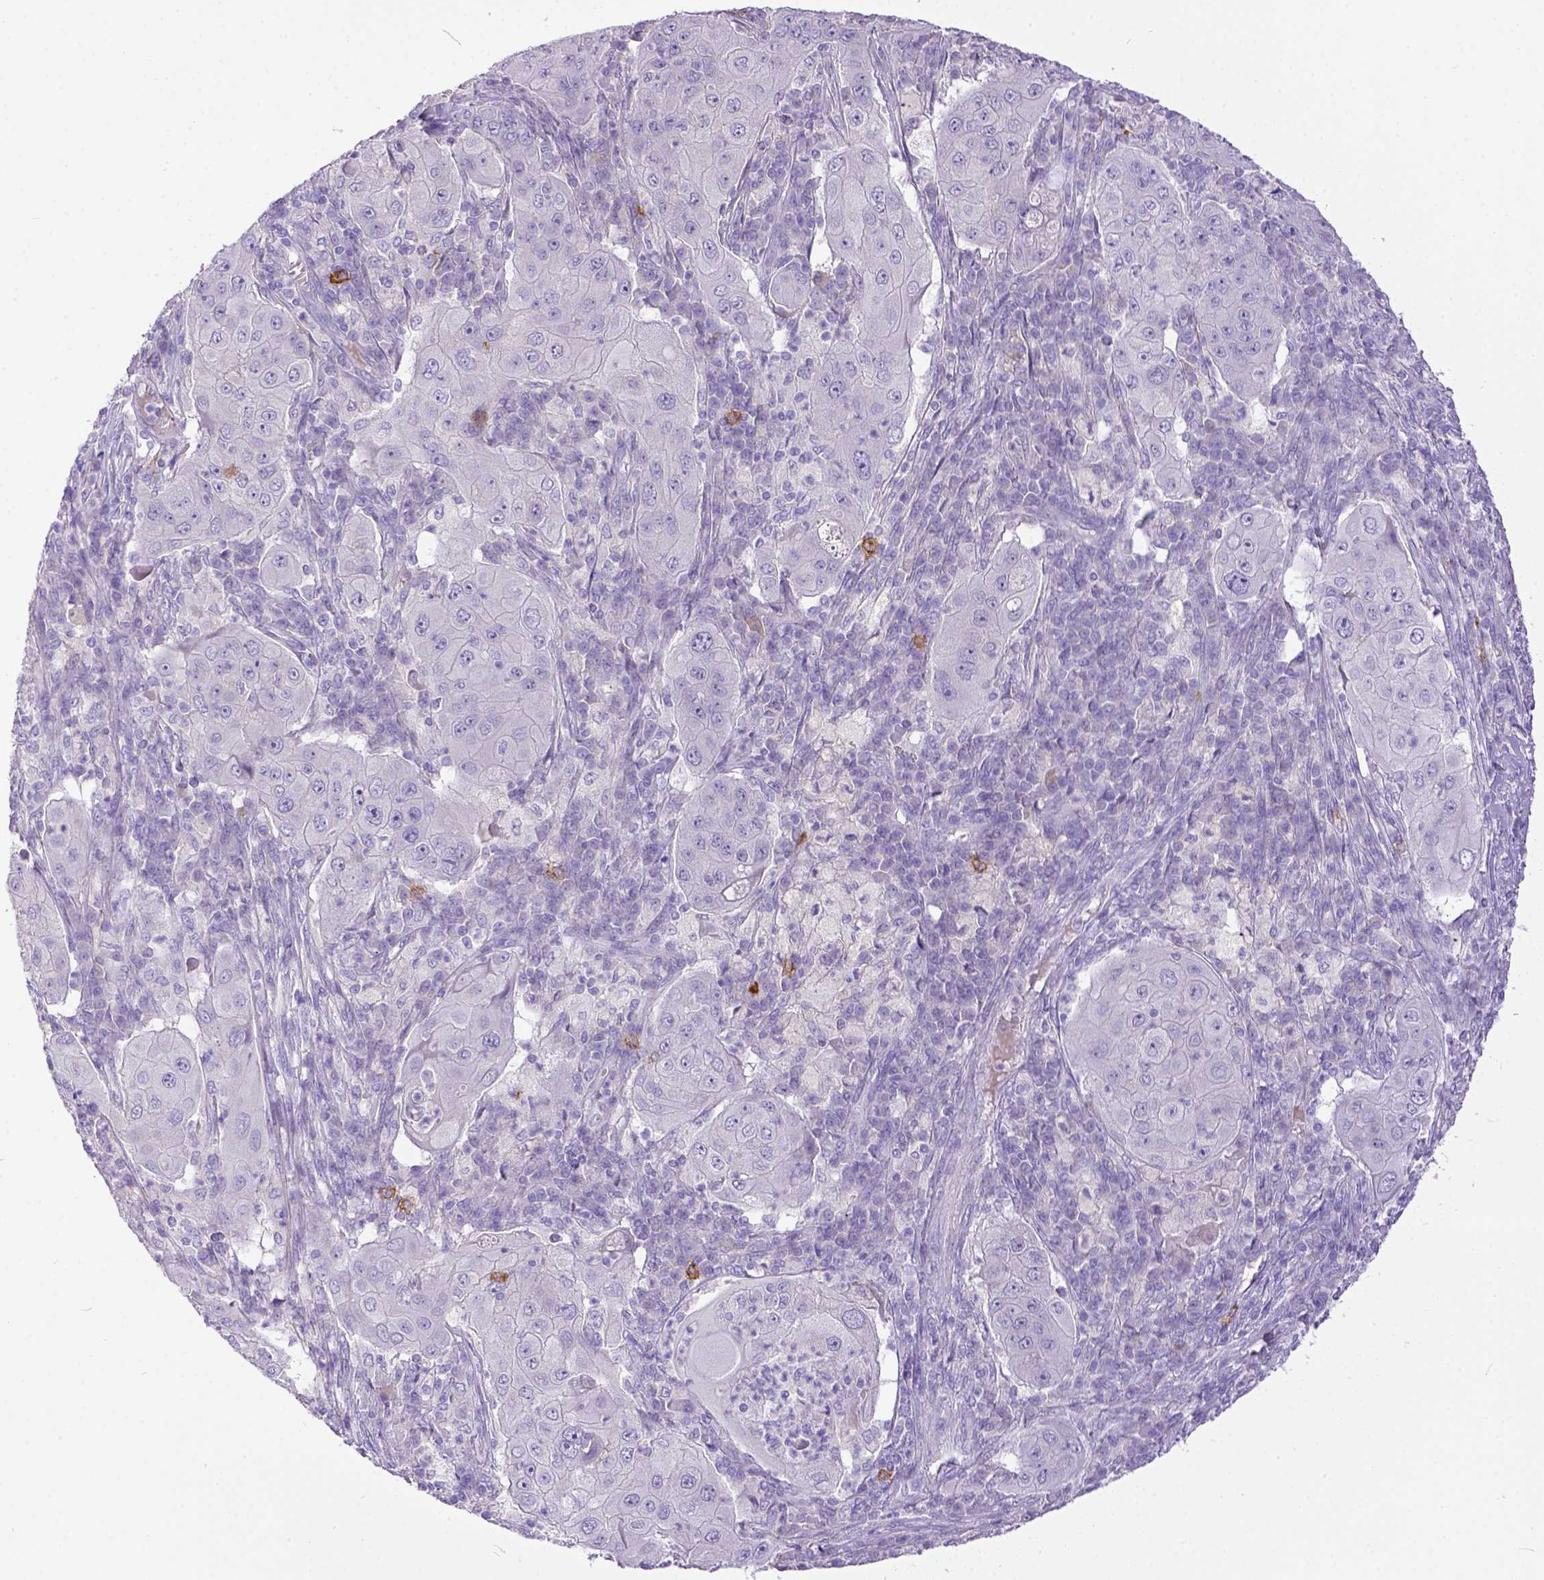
{"staining": {"intensity": "negative", "quantity": "none", "location": "none"}, "tissue": "lung cancer", "cell_type": "Tumor cells", "image_type": "cancer", "snomed": [{"axis": "morphology", "description": "Squamous cell carcinoma, NOS"}, {"axis": "topography", "description": "Lung"}], "caption": "Immunohistochemistry micrograph of neoplastic tissue: human lung cancer stained with DAB (3,3'-diaminobenzidine) exhibits no significant protein expression in tumor cells.", "gene": "KIT", "patient": {"sex": "female", "age": 59}}